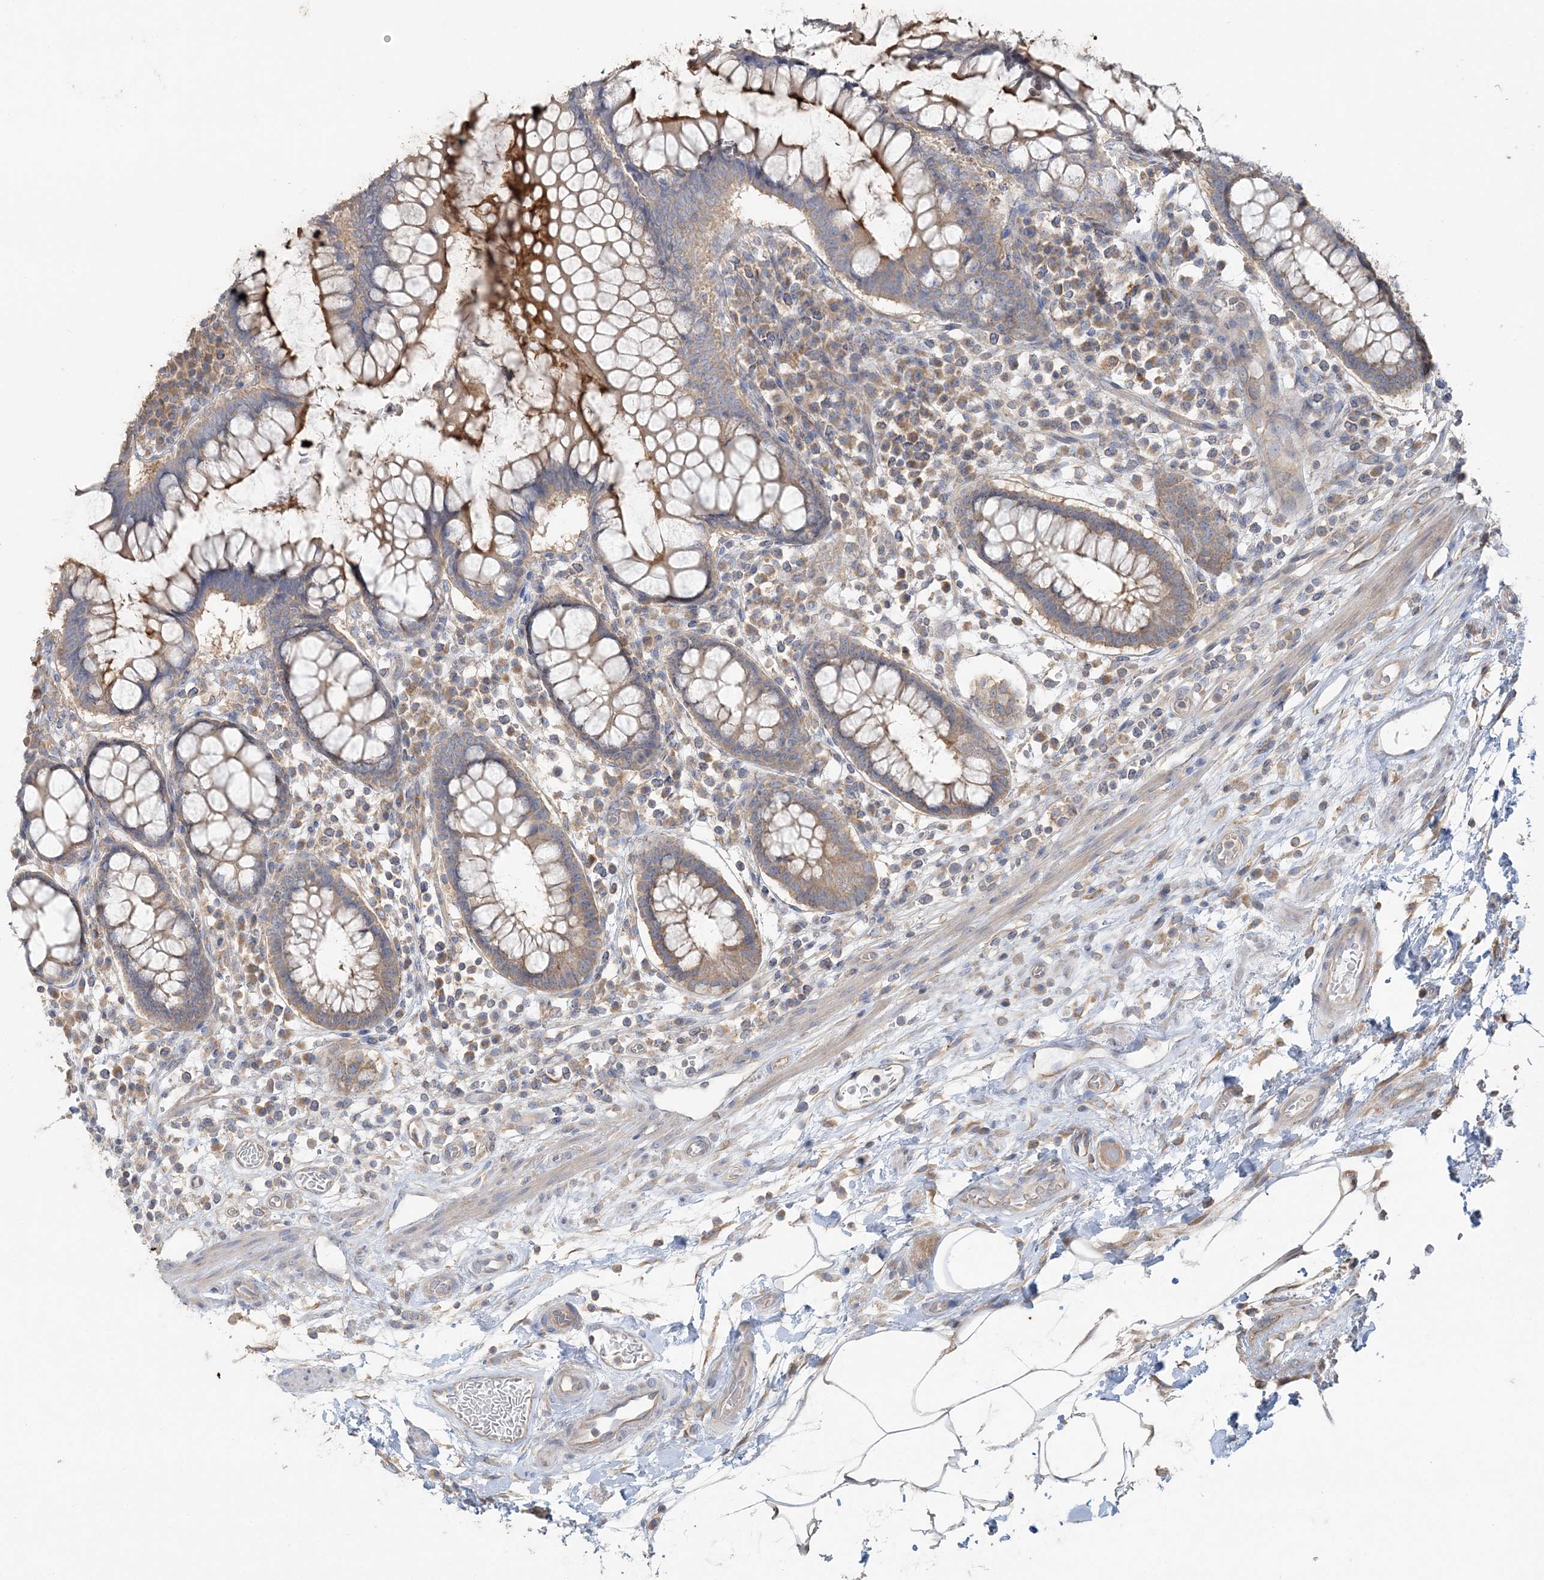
{"staining": {"intensity": "negative", "quantity": "none", "location": "none"}, "tissue": "colon", "cell_type": "Endothelial cells", "image_type": "normal", "snomed": [{"axis": "morphology", "description": "Normal tissue, NOS"}, {"axis": "topography", "description": "Colon"}], "caption": "Immunohistochemical staining of unremarkable colon reveals no significant expression in endothelial cells. The staining was performed using DAB (3,3'-diaminobenzidine) to visualize the protein expression in brown, while the nuclei were stained in blue with hematoxylin (Magnification: 20x).", "gene": "TBC1D5", "patient": {"sex": "female", "age": 79}}